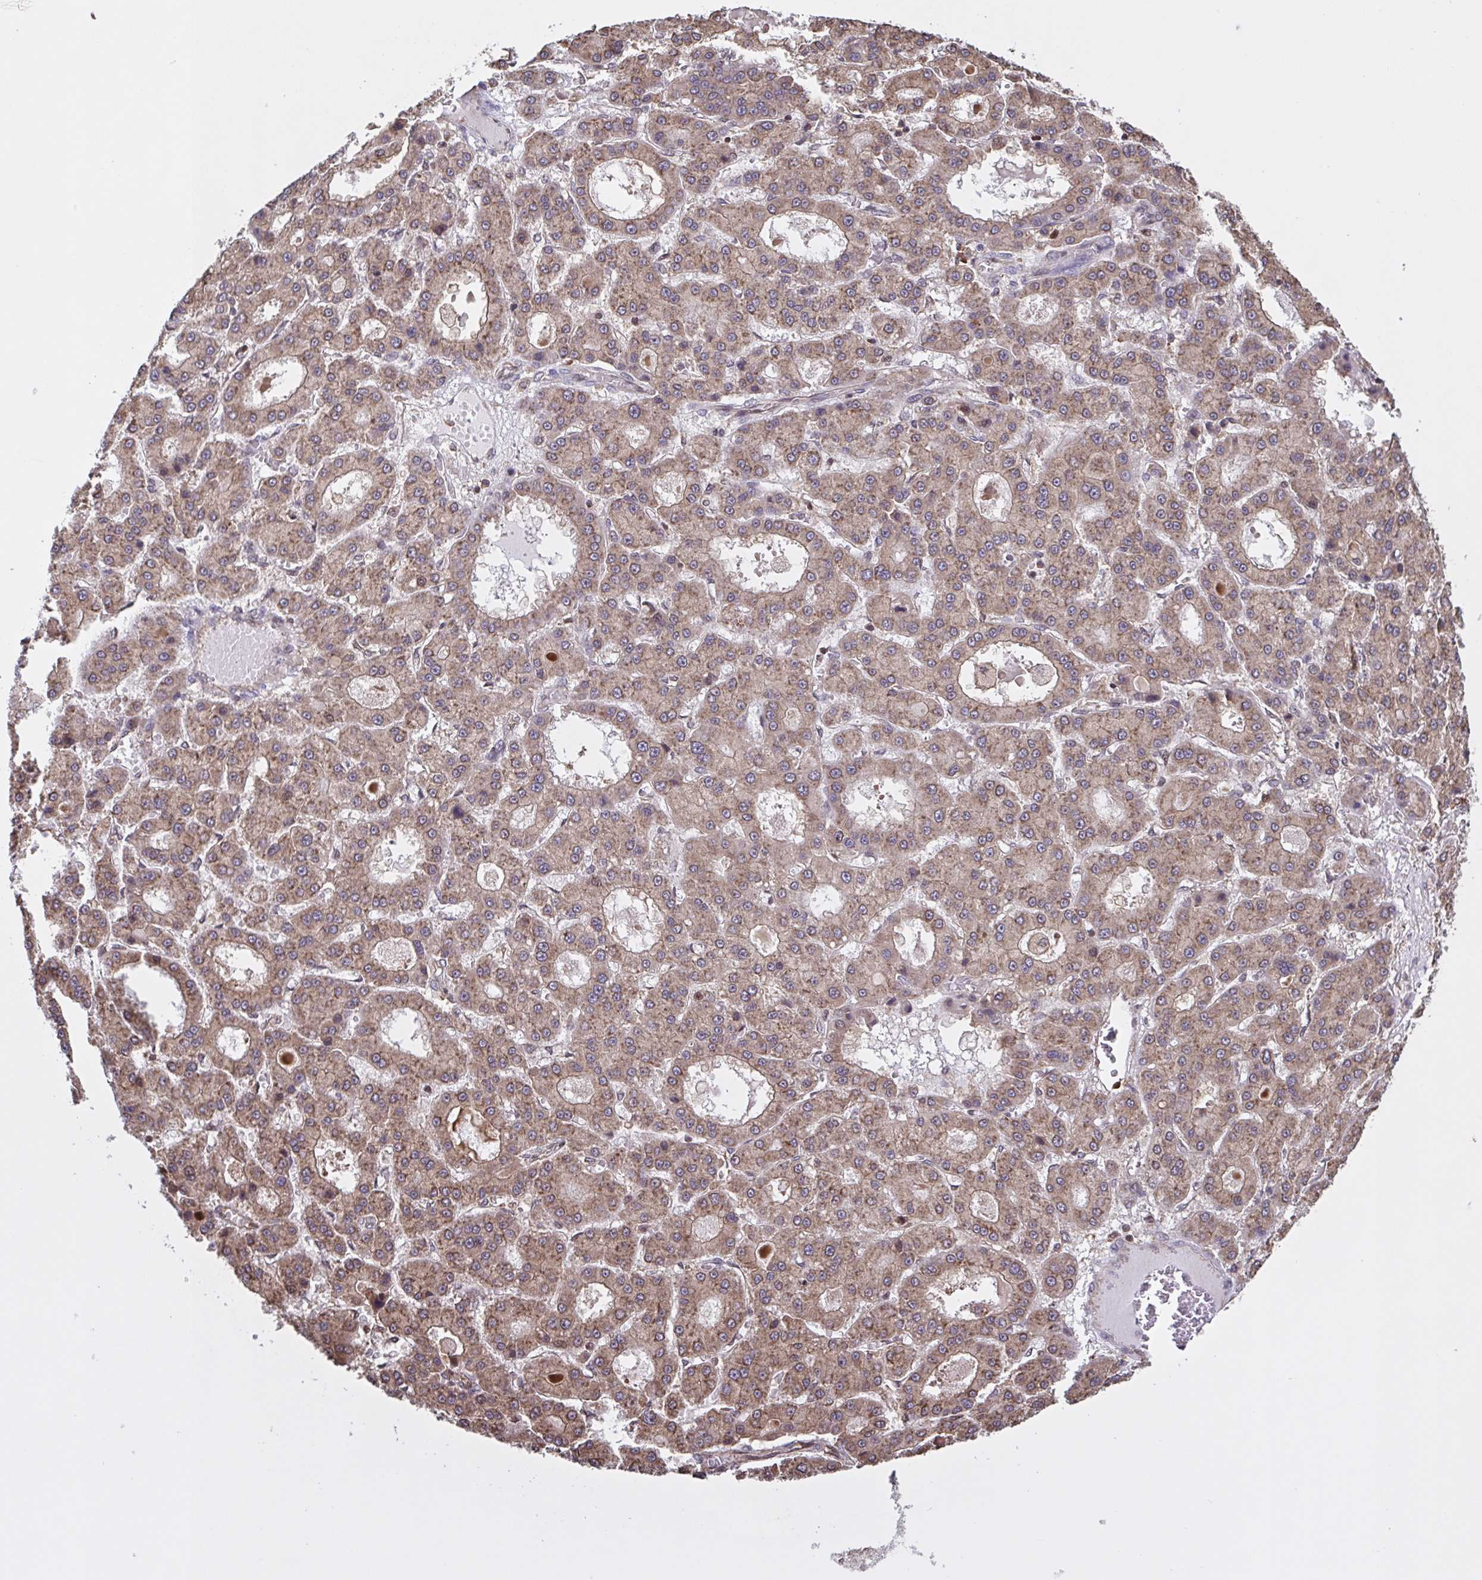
{"staining": {"intensity": "weak", "quantity": ">75%", "location": "cytoplasmic/membranous"}, "tissue": "liver cancer", "cell_type": "Tumor cells", "image_type": "cancer", "snomed": [{"axis": "morphology", "description": "Carcinoma, Hepatocellular, NOS"}, {"axis": "topography", "description": "Liver"}], "caption": "Liver cancer (hepatocellular carcinoma) stained with a brown dye shows weak cytoplasmic/membranous positive staining in about >75% of tumor cells.", "gene": "SEC63", "patient": {"sex": "male", "age": 70}}